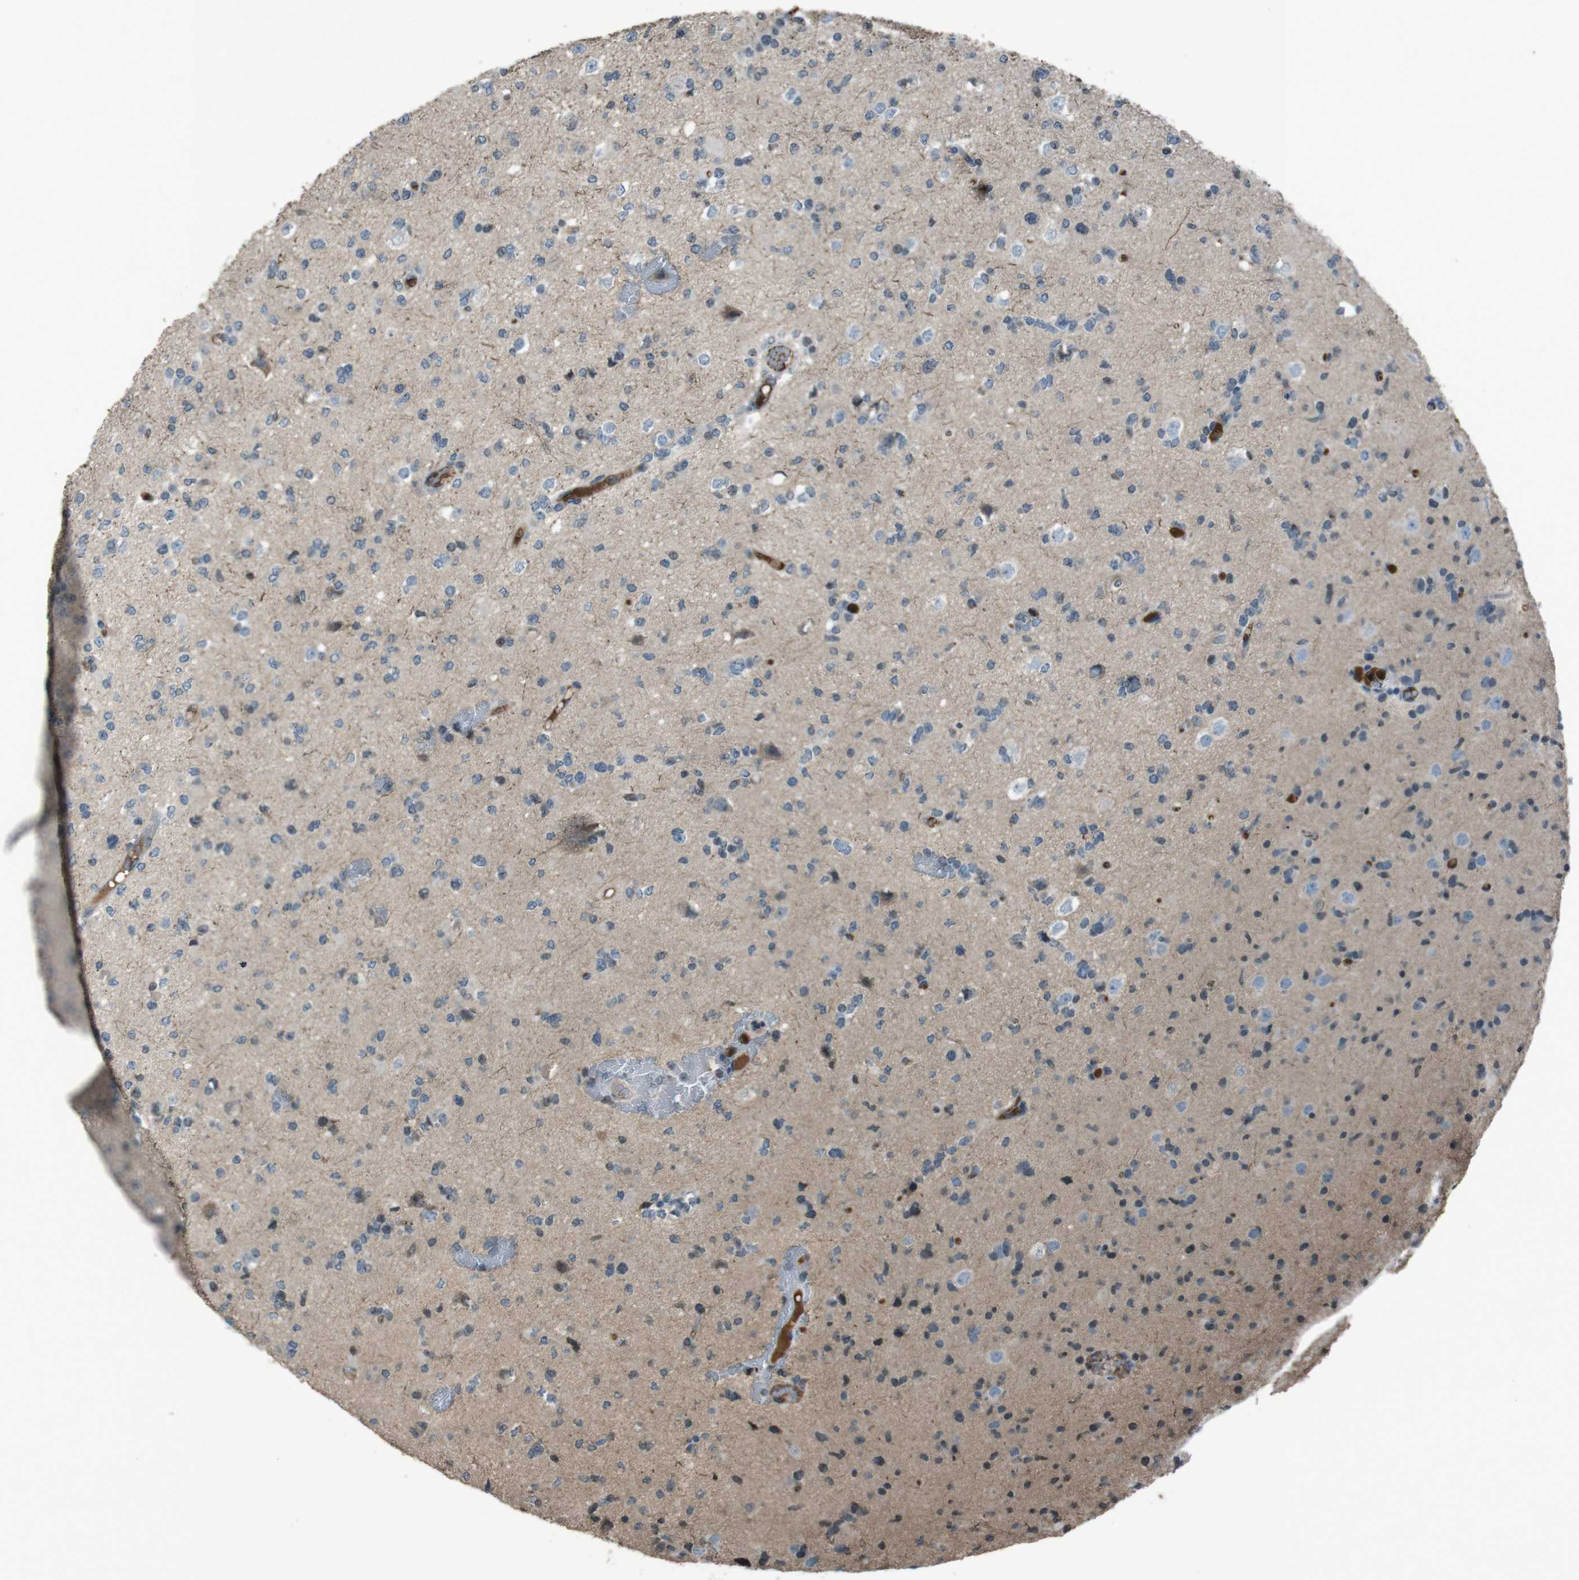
{"staining": {"intensity": "weak", "quantity": "<25%", "location": "cytoplasmic/membranous"}, "tissue": "glioma", "cell_type": "Tumor cells", "image_type": "cancer", "snomed": [{"axis": "morphology", "description": "Glioma, malignant, Low grade"}, {"axis": "topography", "description": "Brain"}], "caption": "There is no significant expression in tumor cells of malignant glioma (low-grade).", "gene": "UGT1A6", "patient": {"sex": "female", "age": 22}}